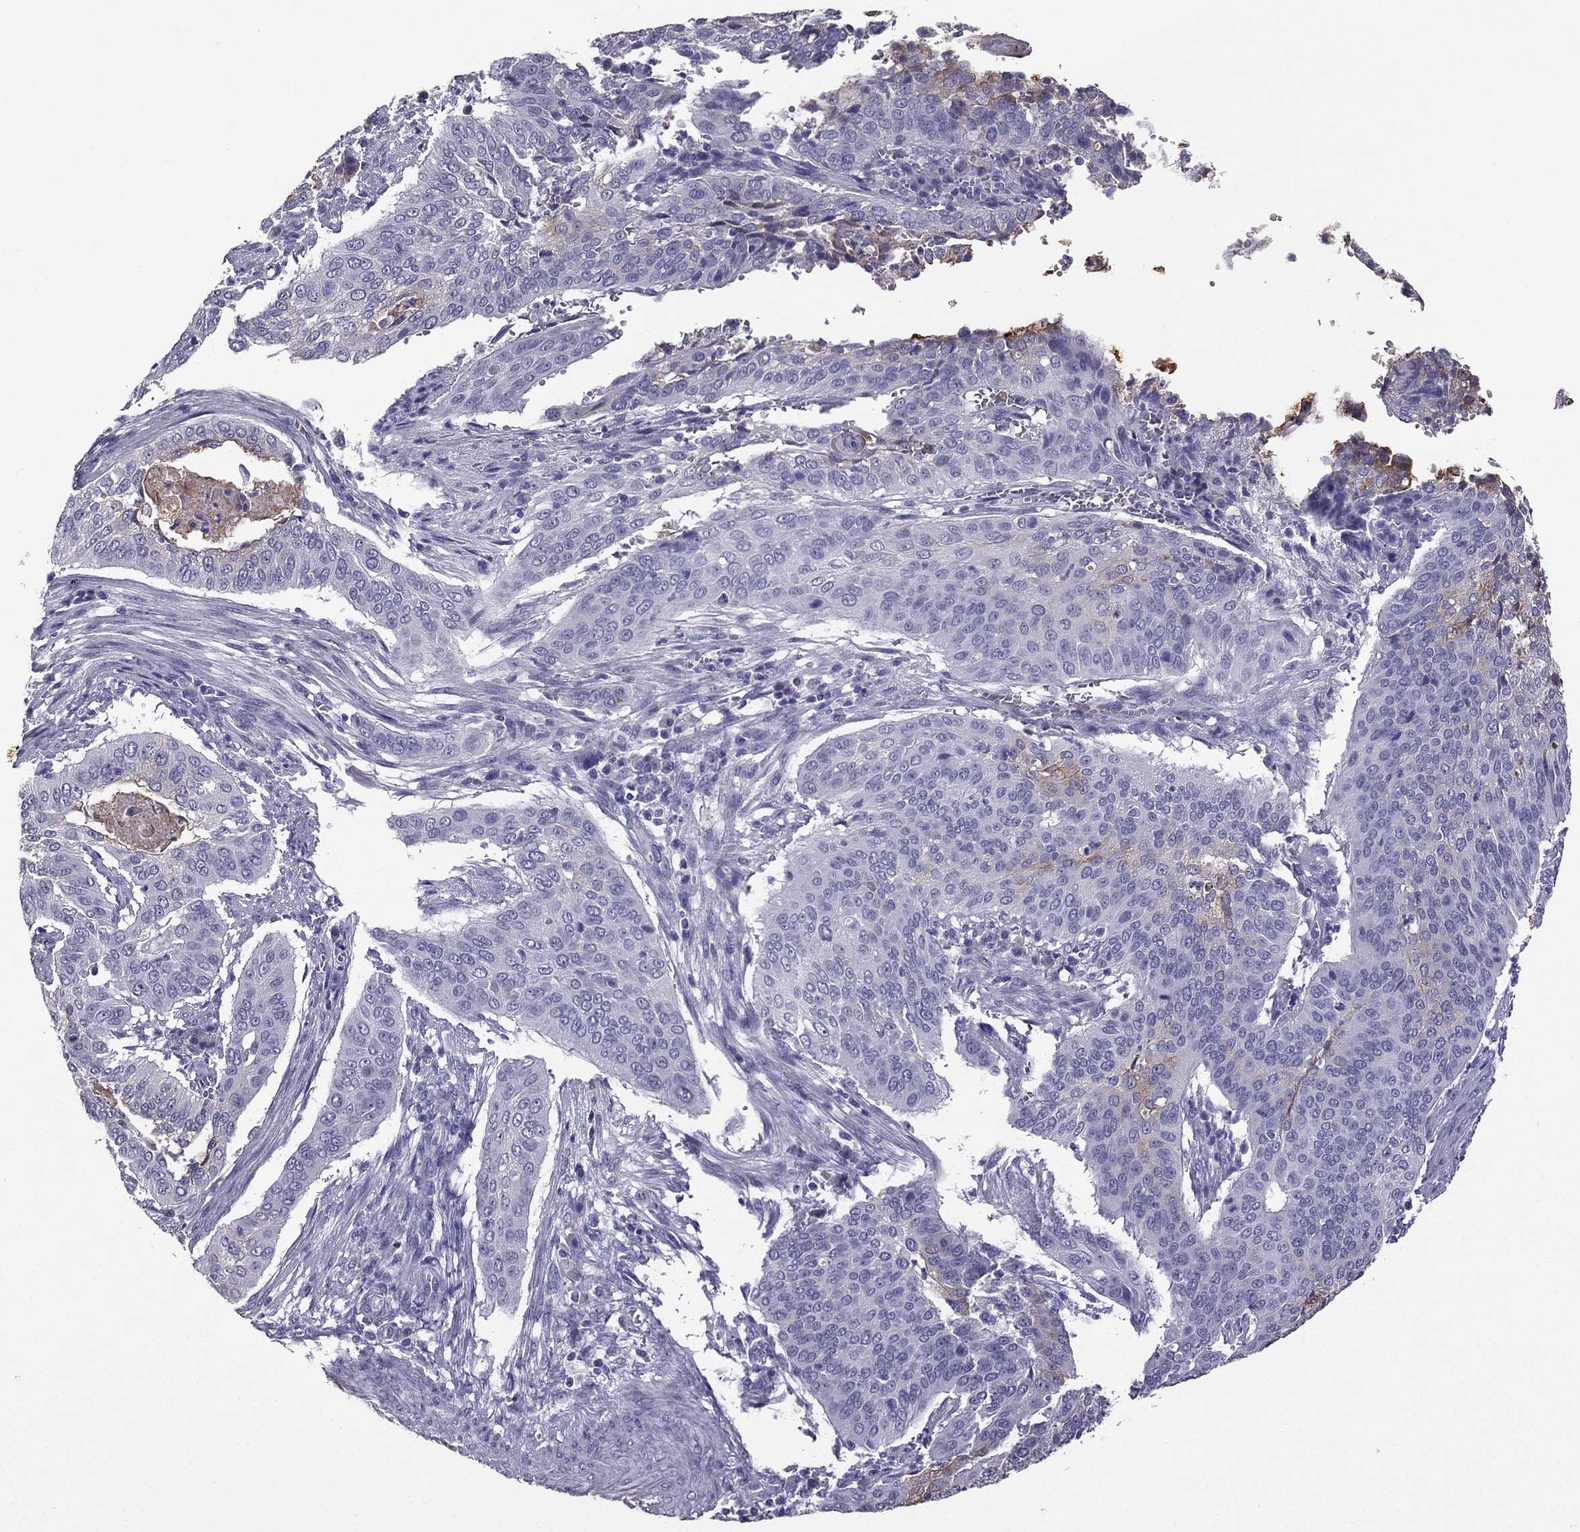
{"staining": {"intensity": "weak", "quantity": "<25%", "location": "cytoplasmic/membranous"}, "tissue": "cervical cancer", "cell_type": "Tumor cells", "image_type": "cancer", "snomed": [{"axis": "morphology", "description": "Squamous cell carcinoma, NOS"}, {"axis": "topography", "description": "Cervix"}], "caption": "This is an immunohistochemistry (IHC) histopathology image of human cervical cancer. There is no expression in tumor cells.", "gene": "SCG5", "patient": {"sex": "female", "age": 39}}